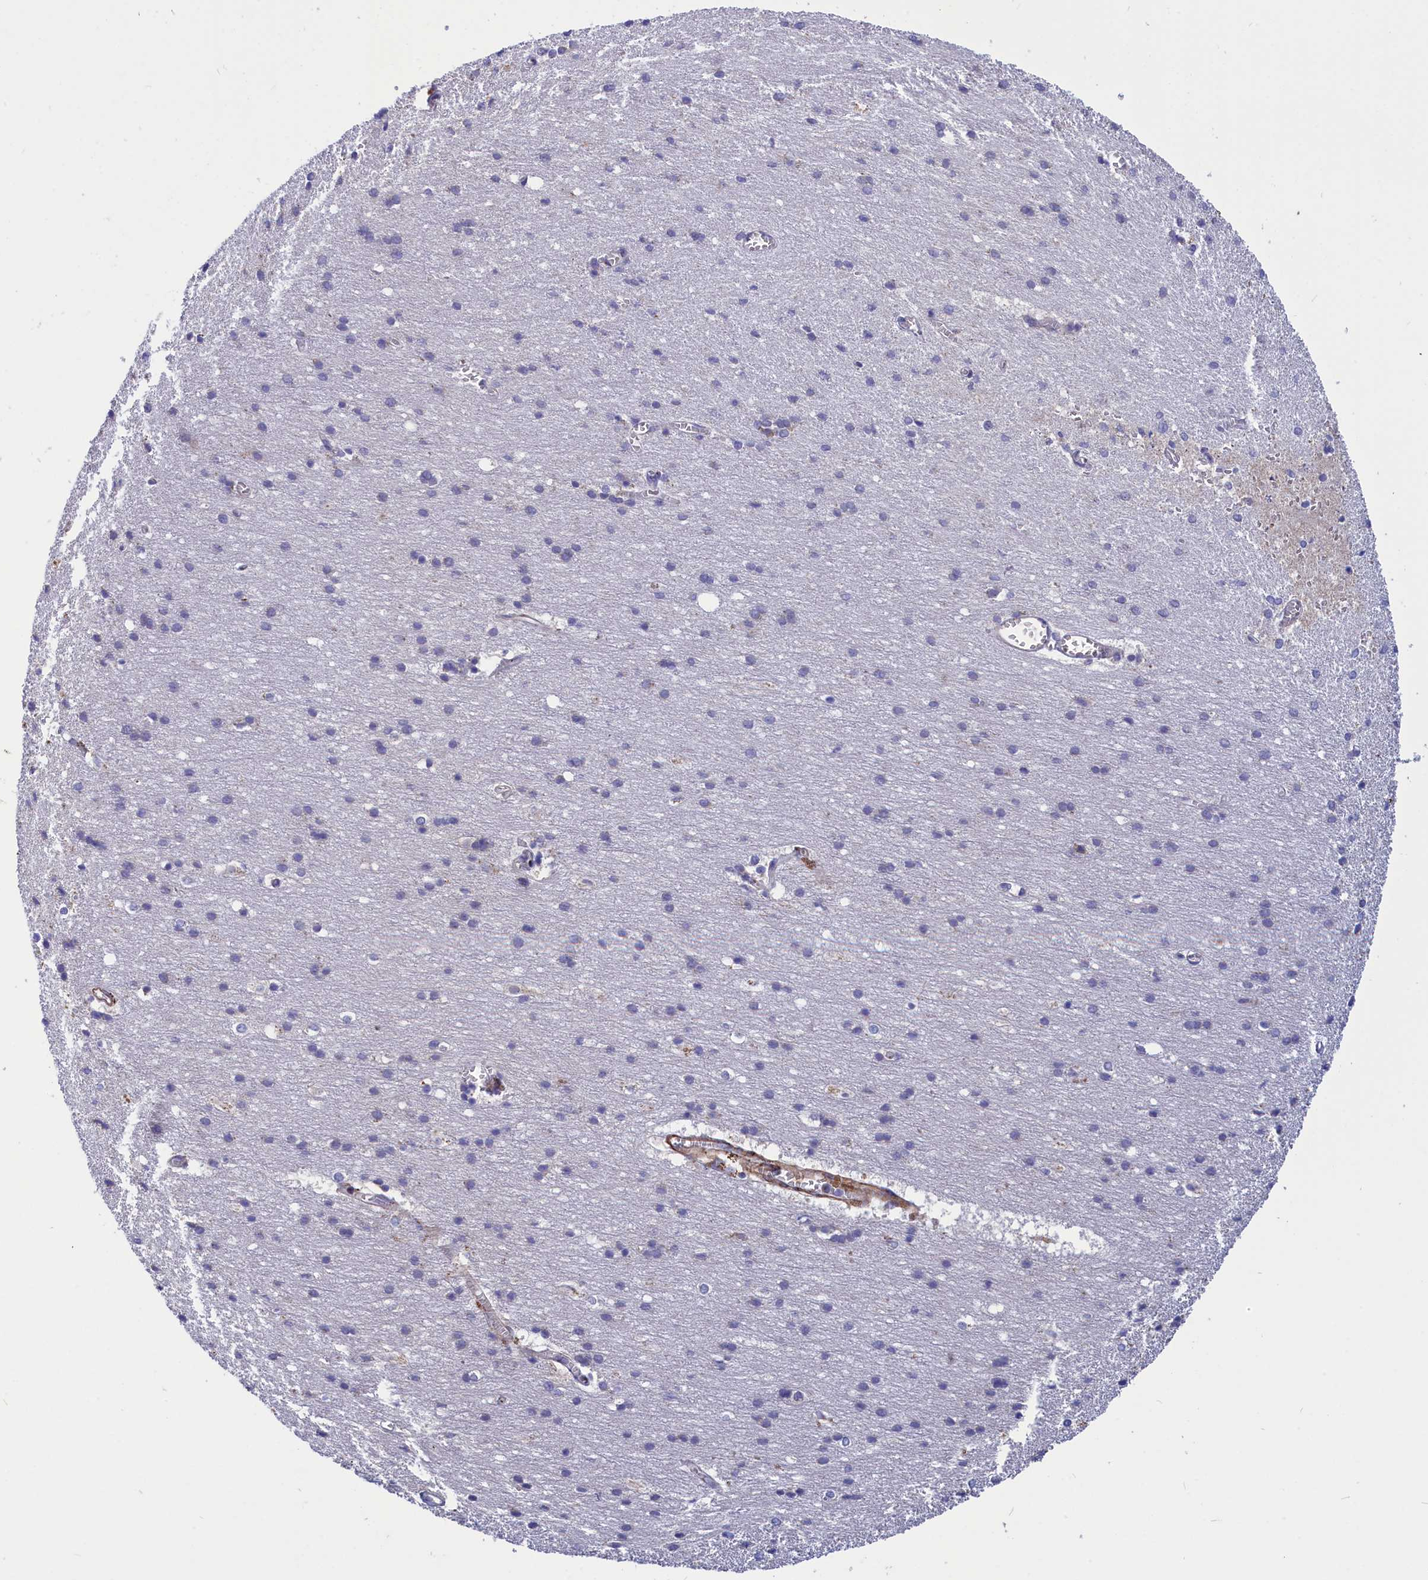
{"staining": {"intensity": "negative", "quantity": "none", "location": "none"}, "tissue": "cerebral cortex", "cell_type": "Endothelial cells", "image_type": "normal", "snomed": [{"axis": "morphology", "description": "Normal tissue, NOS"}, {"axis": "topography", "description": "Cerebral cortex"}], "caption": "This histopathology image is of benign cerebral cortex stained with immunohistochemistry to label a protein in brown with the nuclei are counter-stained blue. There is no staining in endothelial cells. (Stains: DAB (3,3'-diaminobenzidine) immunohistochemistry with hematoxylin counter stain, Microscopy: brightfield microscopy at high magnification).", "gene": "TUBGCP4", "patient": {"sex": "male", "age": 54}}